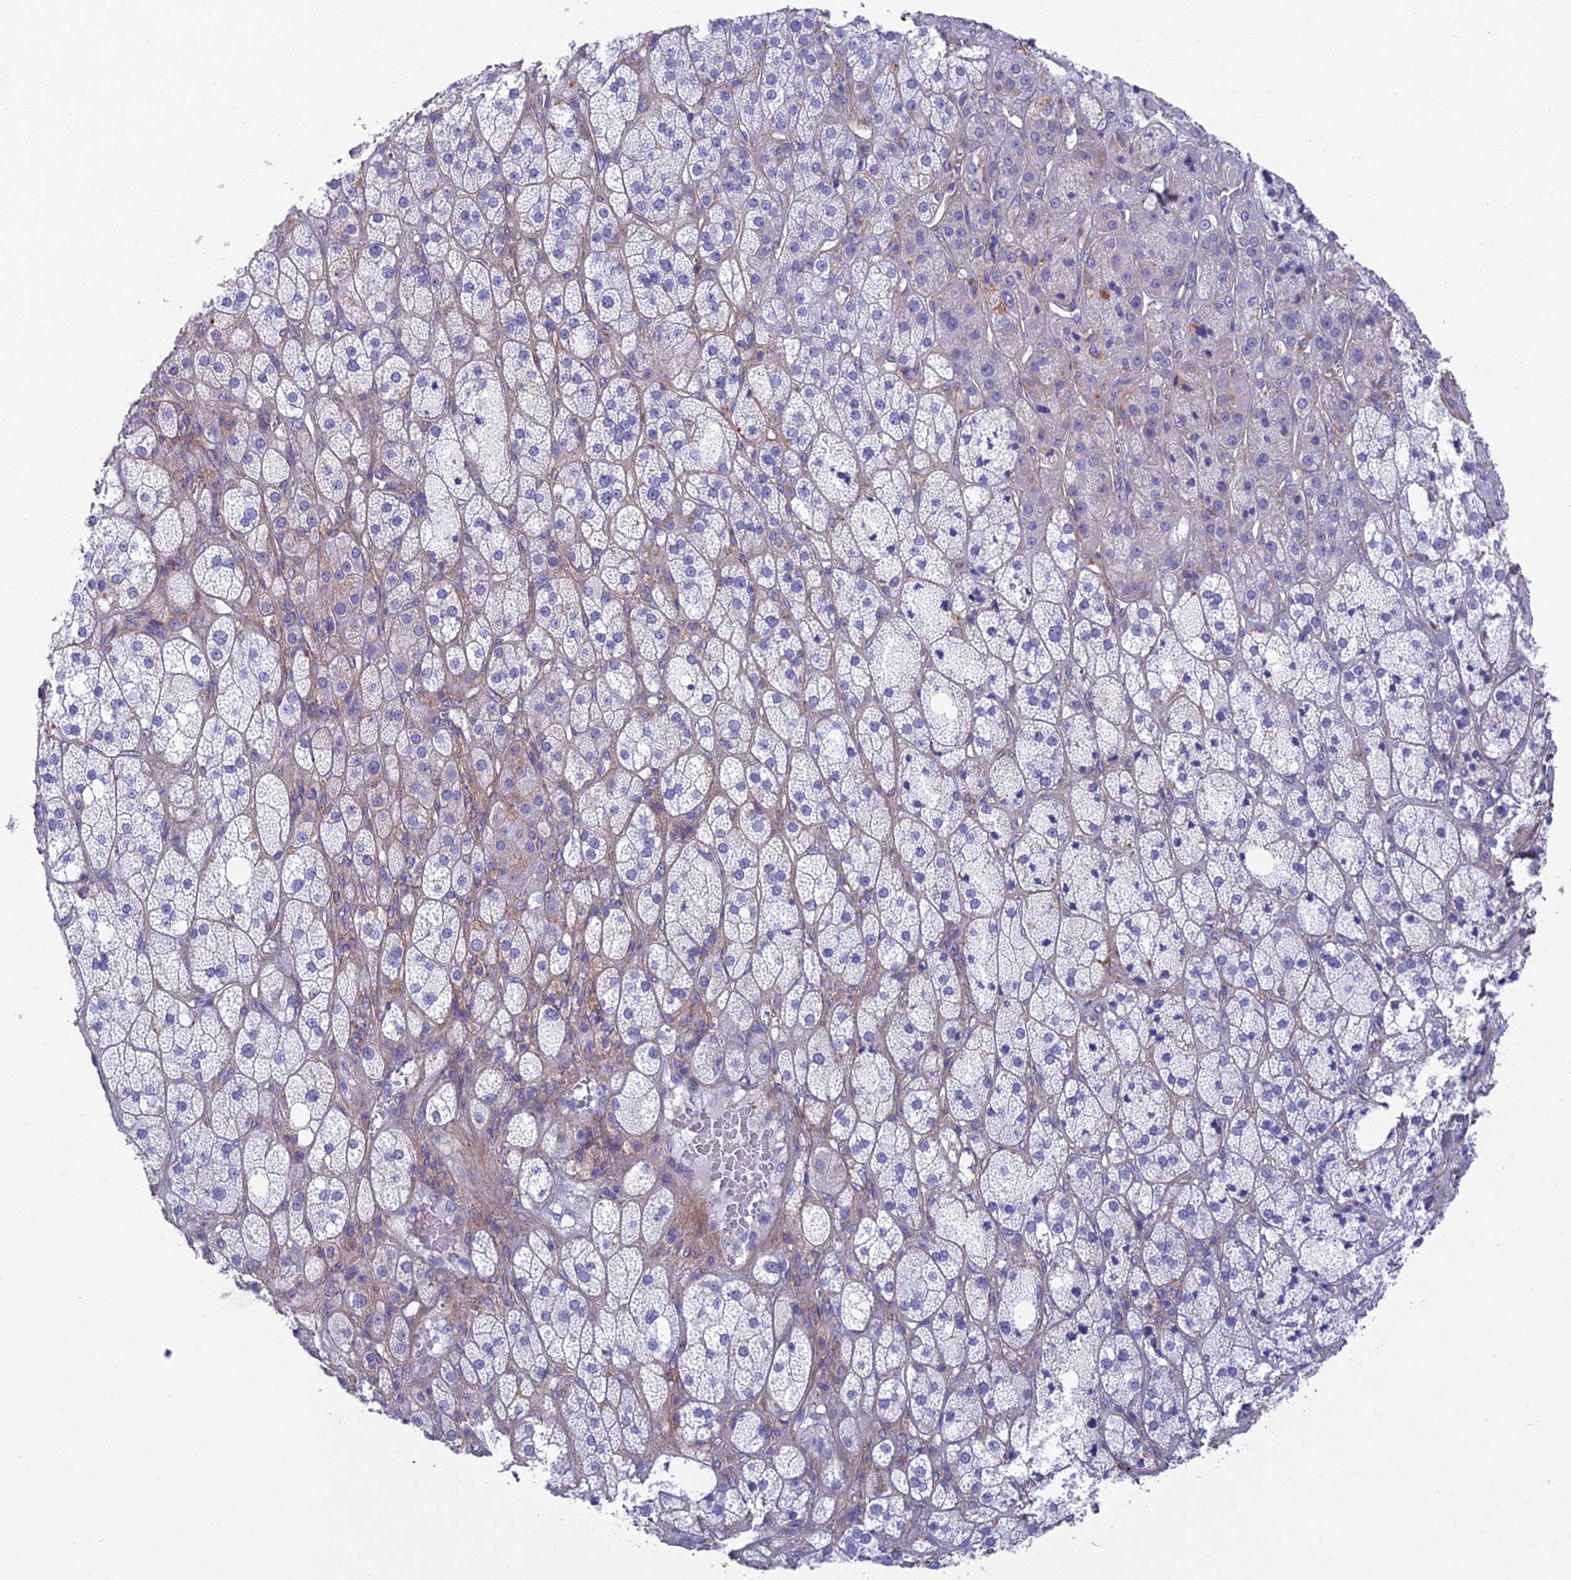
{"staining": {"intensity": "negative", "quantity": "none", "location": "none"}, "tissue": "adrenal gland", "cell_type": "Glandular cells", "image_type": "normal", "snomed": [{"axis": "morphology", "description": "Normal tissue, NOS"}, {"axis": "topography", "description": "Adrenal gland"}], "caption": "IHC of normal adrenal gland shows no expression in glandular cells.", "gene": "TNS1", "patient": {"sex": "male", "age": 61}}